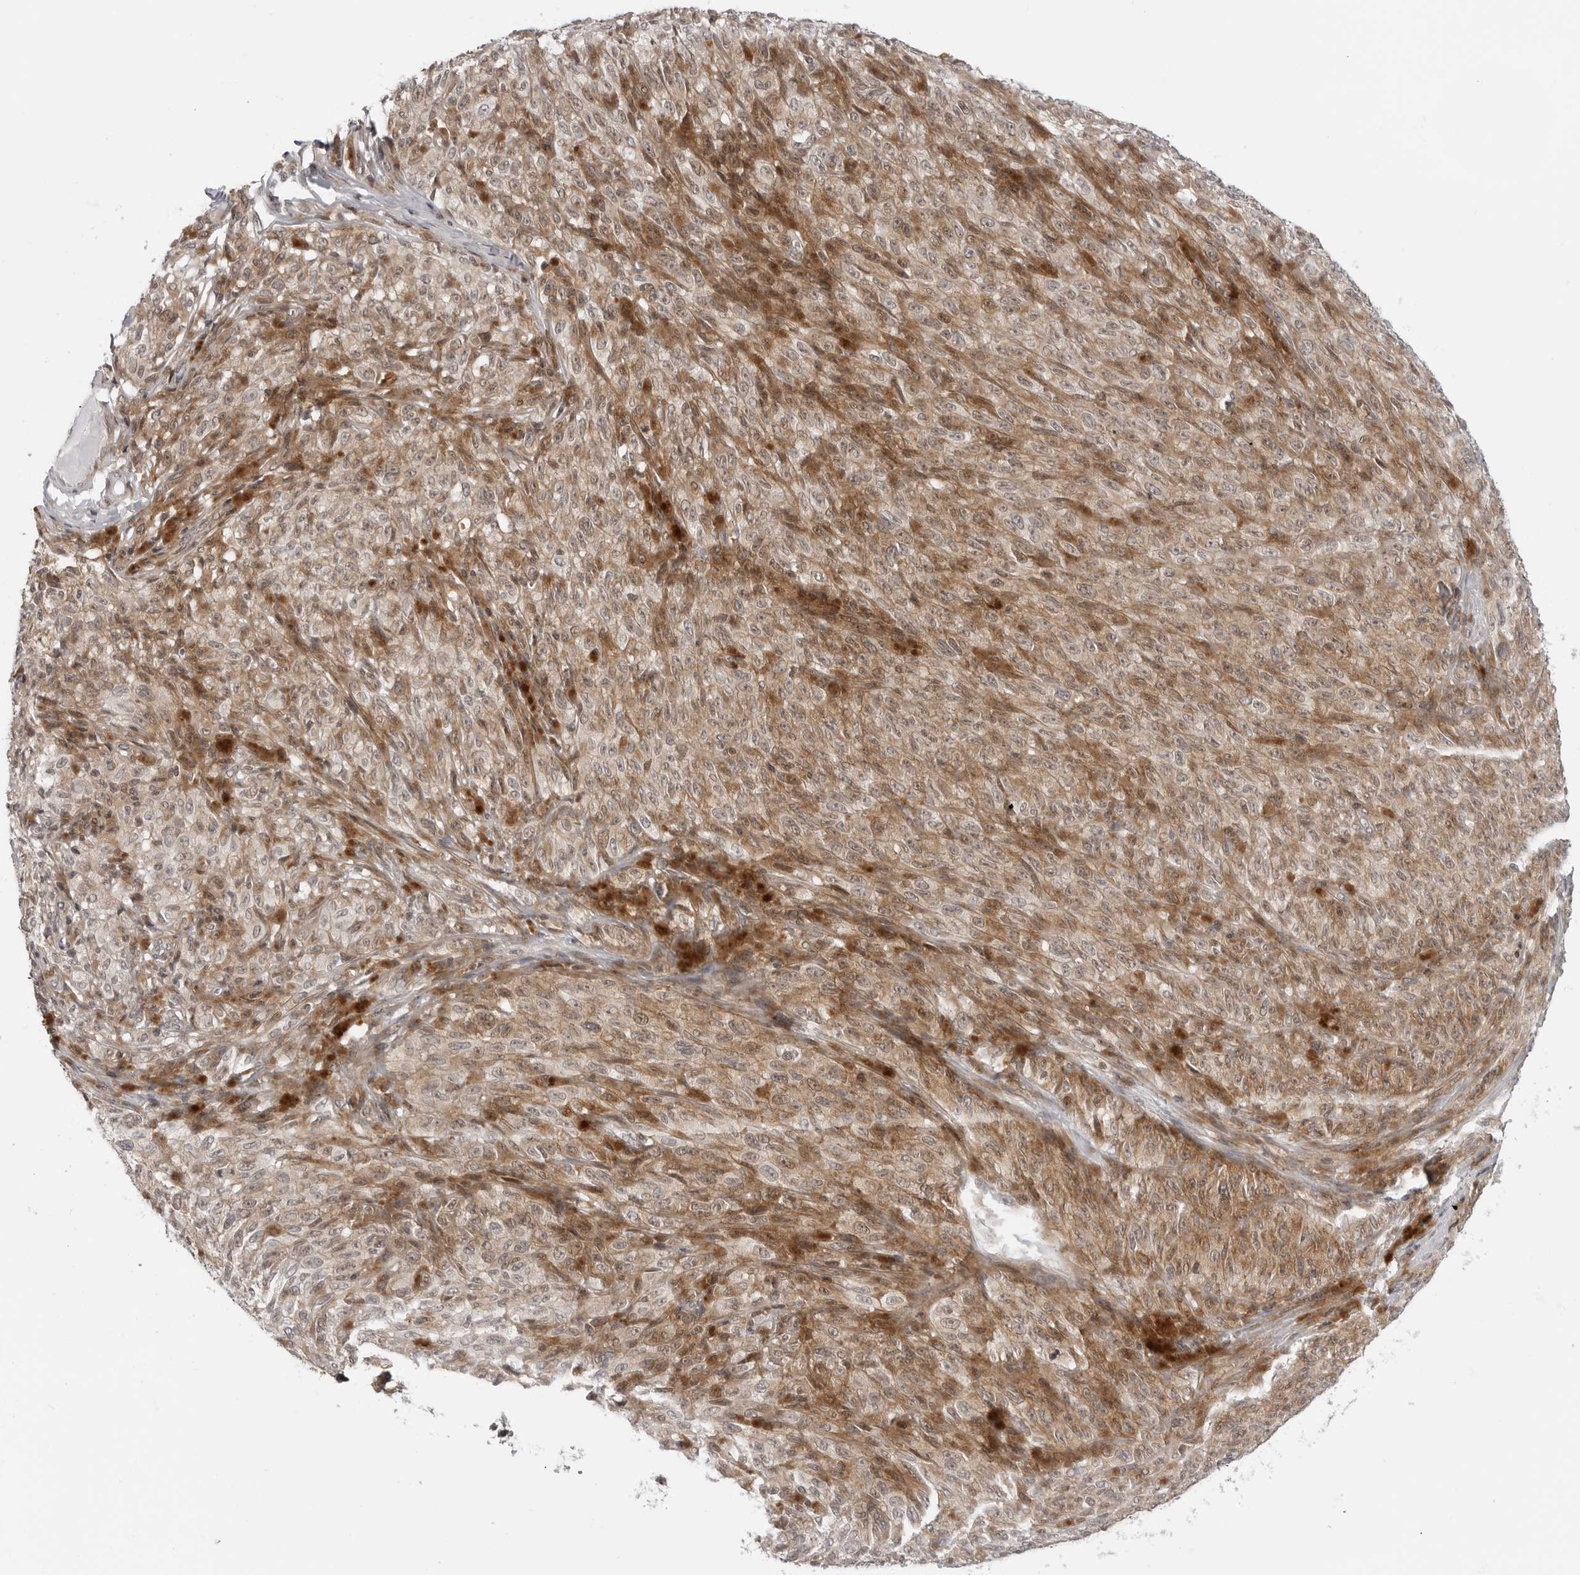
{"staining": {"intensity": "moderate", "quantity": ">75%", "location": "cytoplasmic/membranous"}, "tissue": "melanoma", "cell_type": "Tumor cells", "image_type": "cancer", "snomed": [{"axis": "morphology", "description": "Malignant melanoma, NOS"}, {"axis": "topography", "description": "Skin"}], "caption": "This photomicrograph reveals melanoma stained with IHC to label a protein in brown. The cytoplasmic/membranous of tumor cells show moderate positivity for the protein. Nuclei are counter-stained blue.", "gene": "ADAMTS5", "patient": {"sex": "female", "age": 82}}